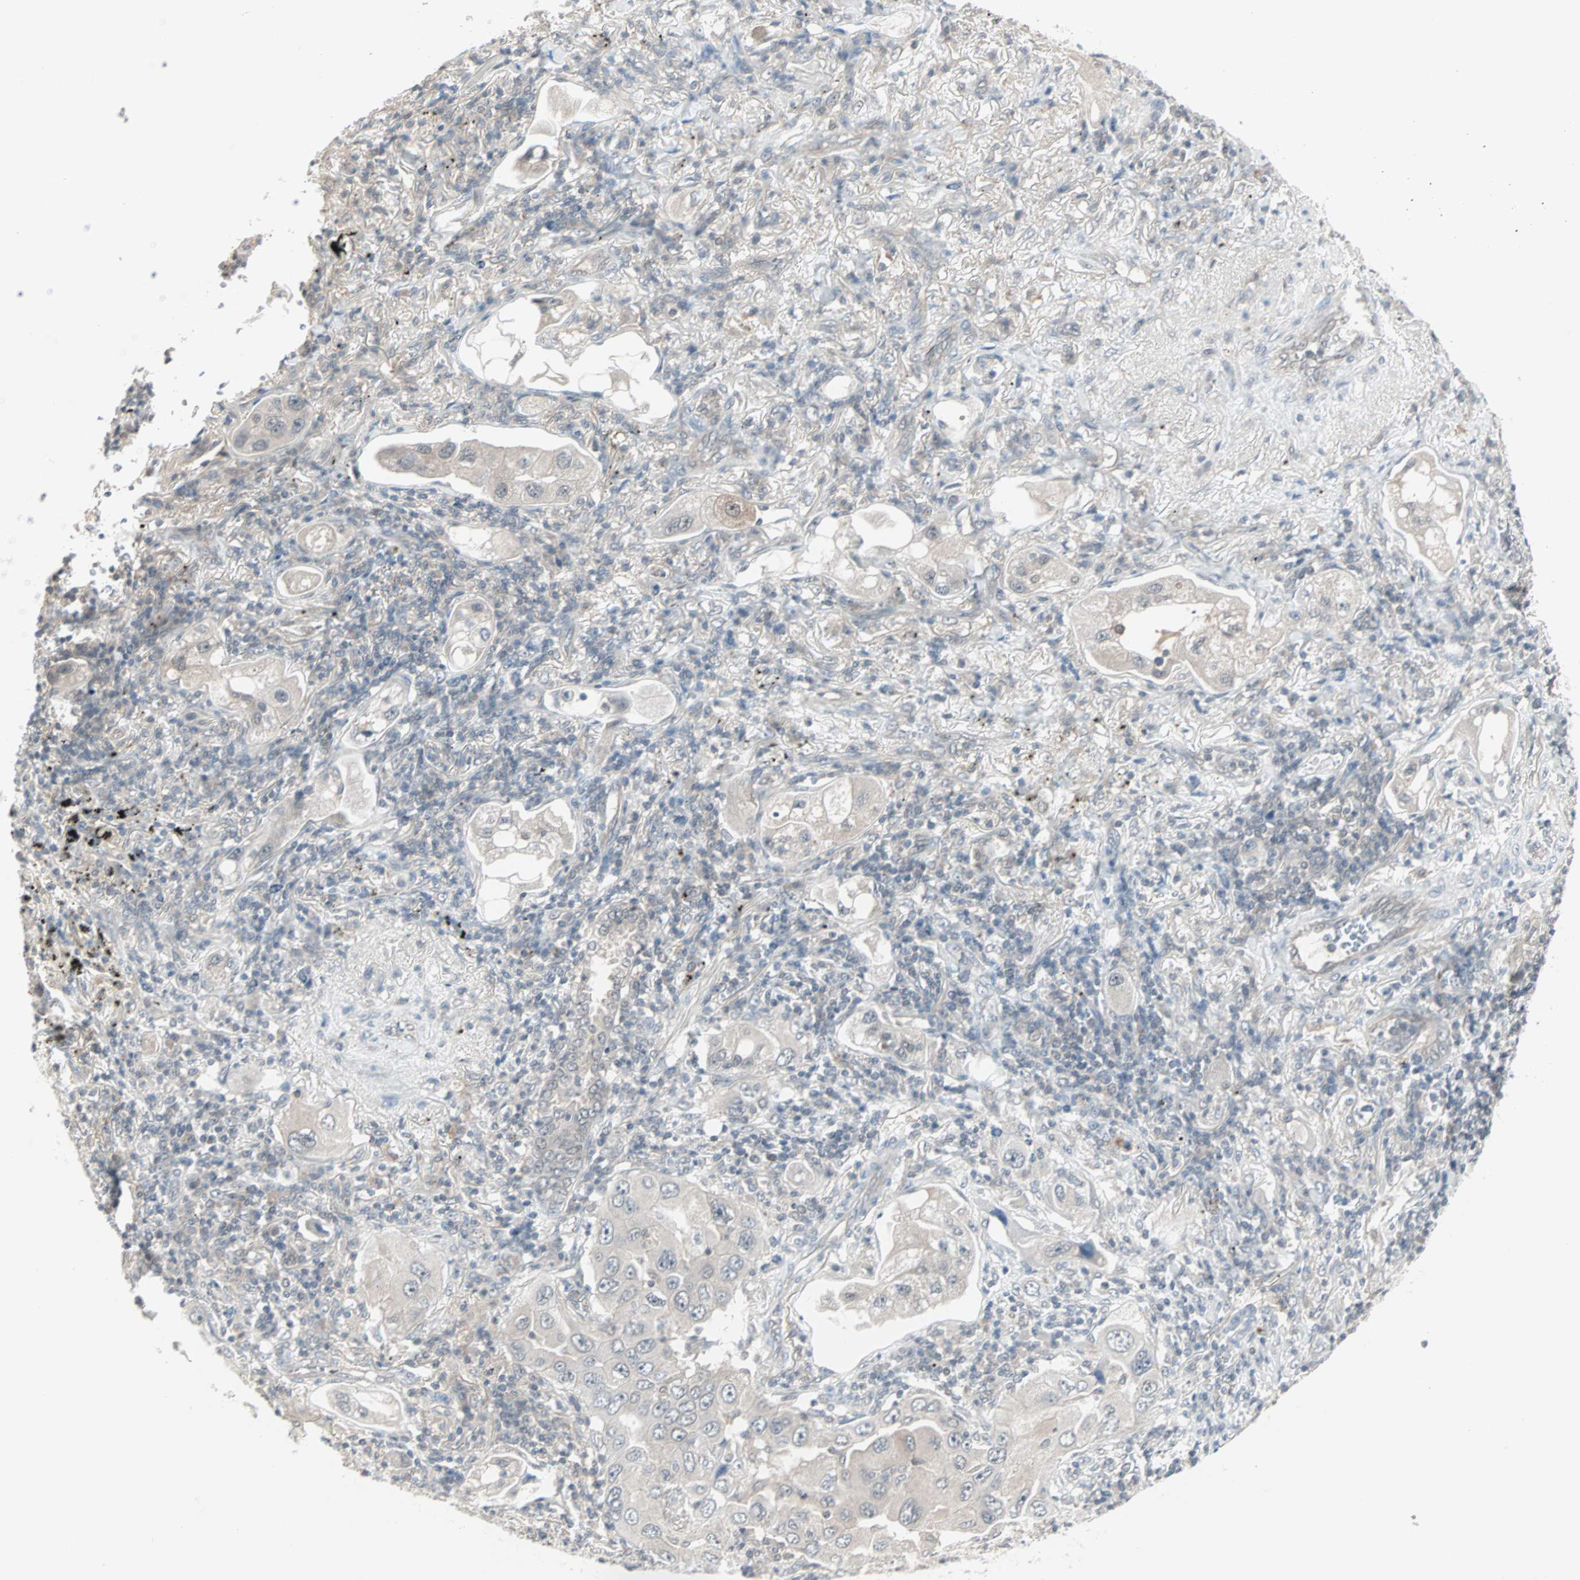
{"staining": {"intensity": "negative", "quantity": "none", "location": "none"}, "tissue": "lung cancer", "cell_type": "Tumor cells", "image_type": "cancer", "snomed": [{"axis": "morphology", "description": "Adenocarcinoma, NOS"}, {"axis": "topography", "description": "Lung"}], "caption": "The image shows no staining of tumor cells in lung cancer. (IHC, brightfield microscopy, high magnification).", "gene": "PTPA", "patient": {"sex": "female", "age": 65}}